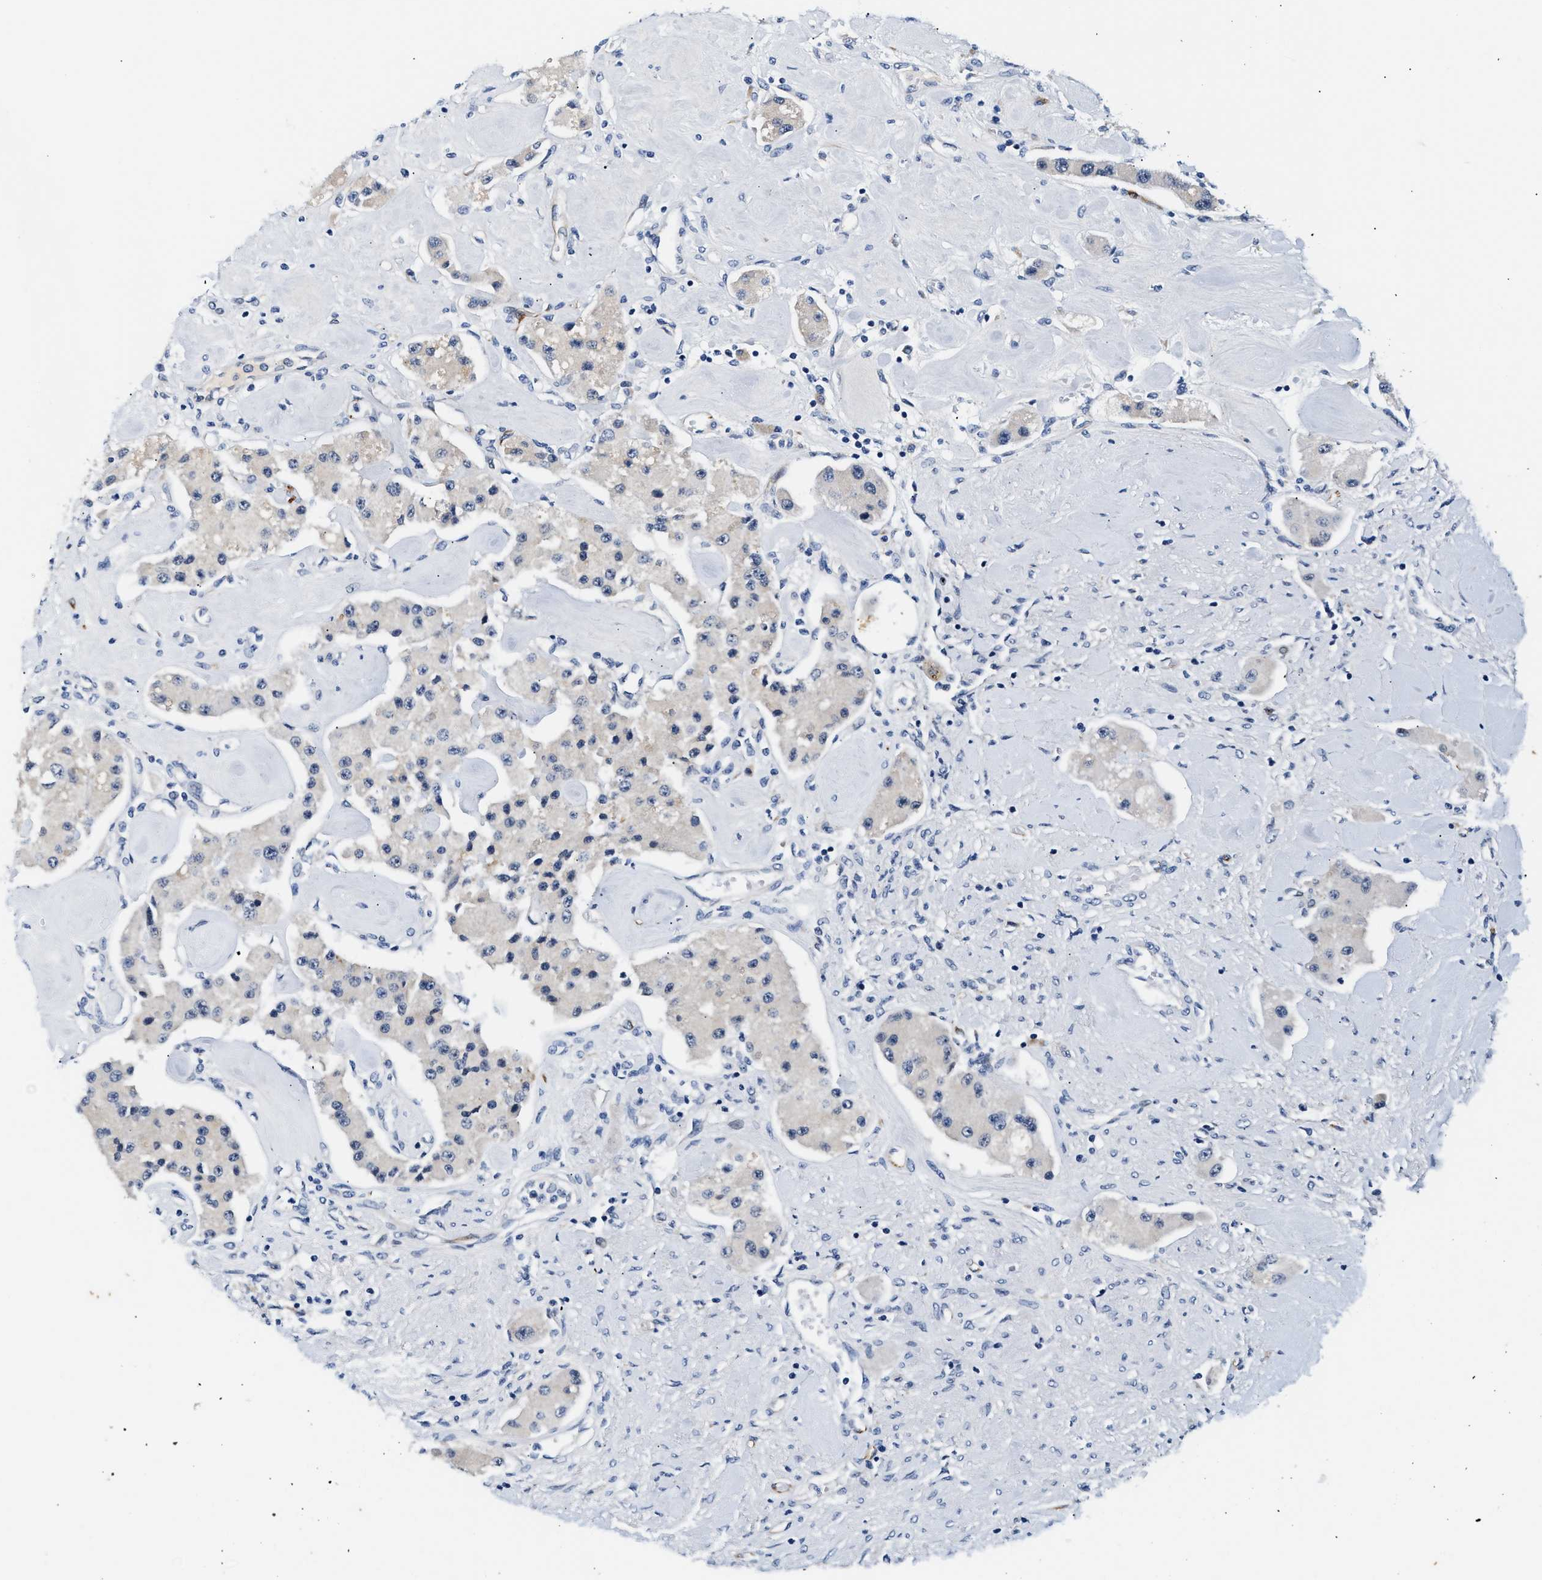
{"staining": {"intensity": "negative", "quantity": "none", "location": "none"}, "tissue": "carcinoid", "cell_type": "Tumor cells", "image_type": "cancer", "snomed": [{"axis": "morphology", "description": "Carcinoid, malignant, NOS"}, {"axis": "topography", "description": "Pancreas"}], "caption": "A histopathology image of human carcinoid is negative for staining in tumor cells.", "gene": "MED22", "patient": {"sex": "male", "age": 41}}